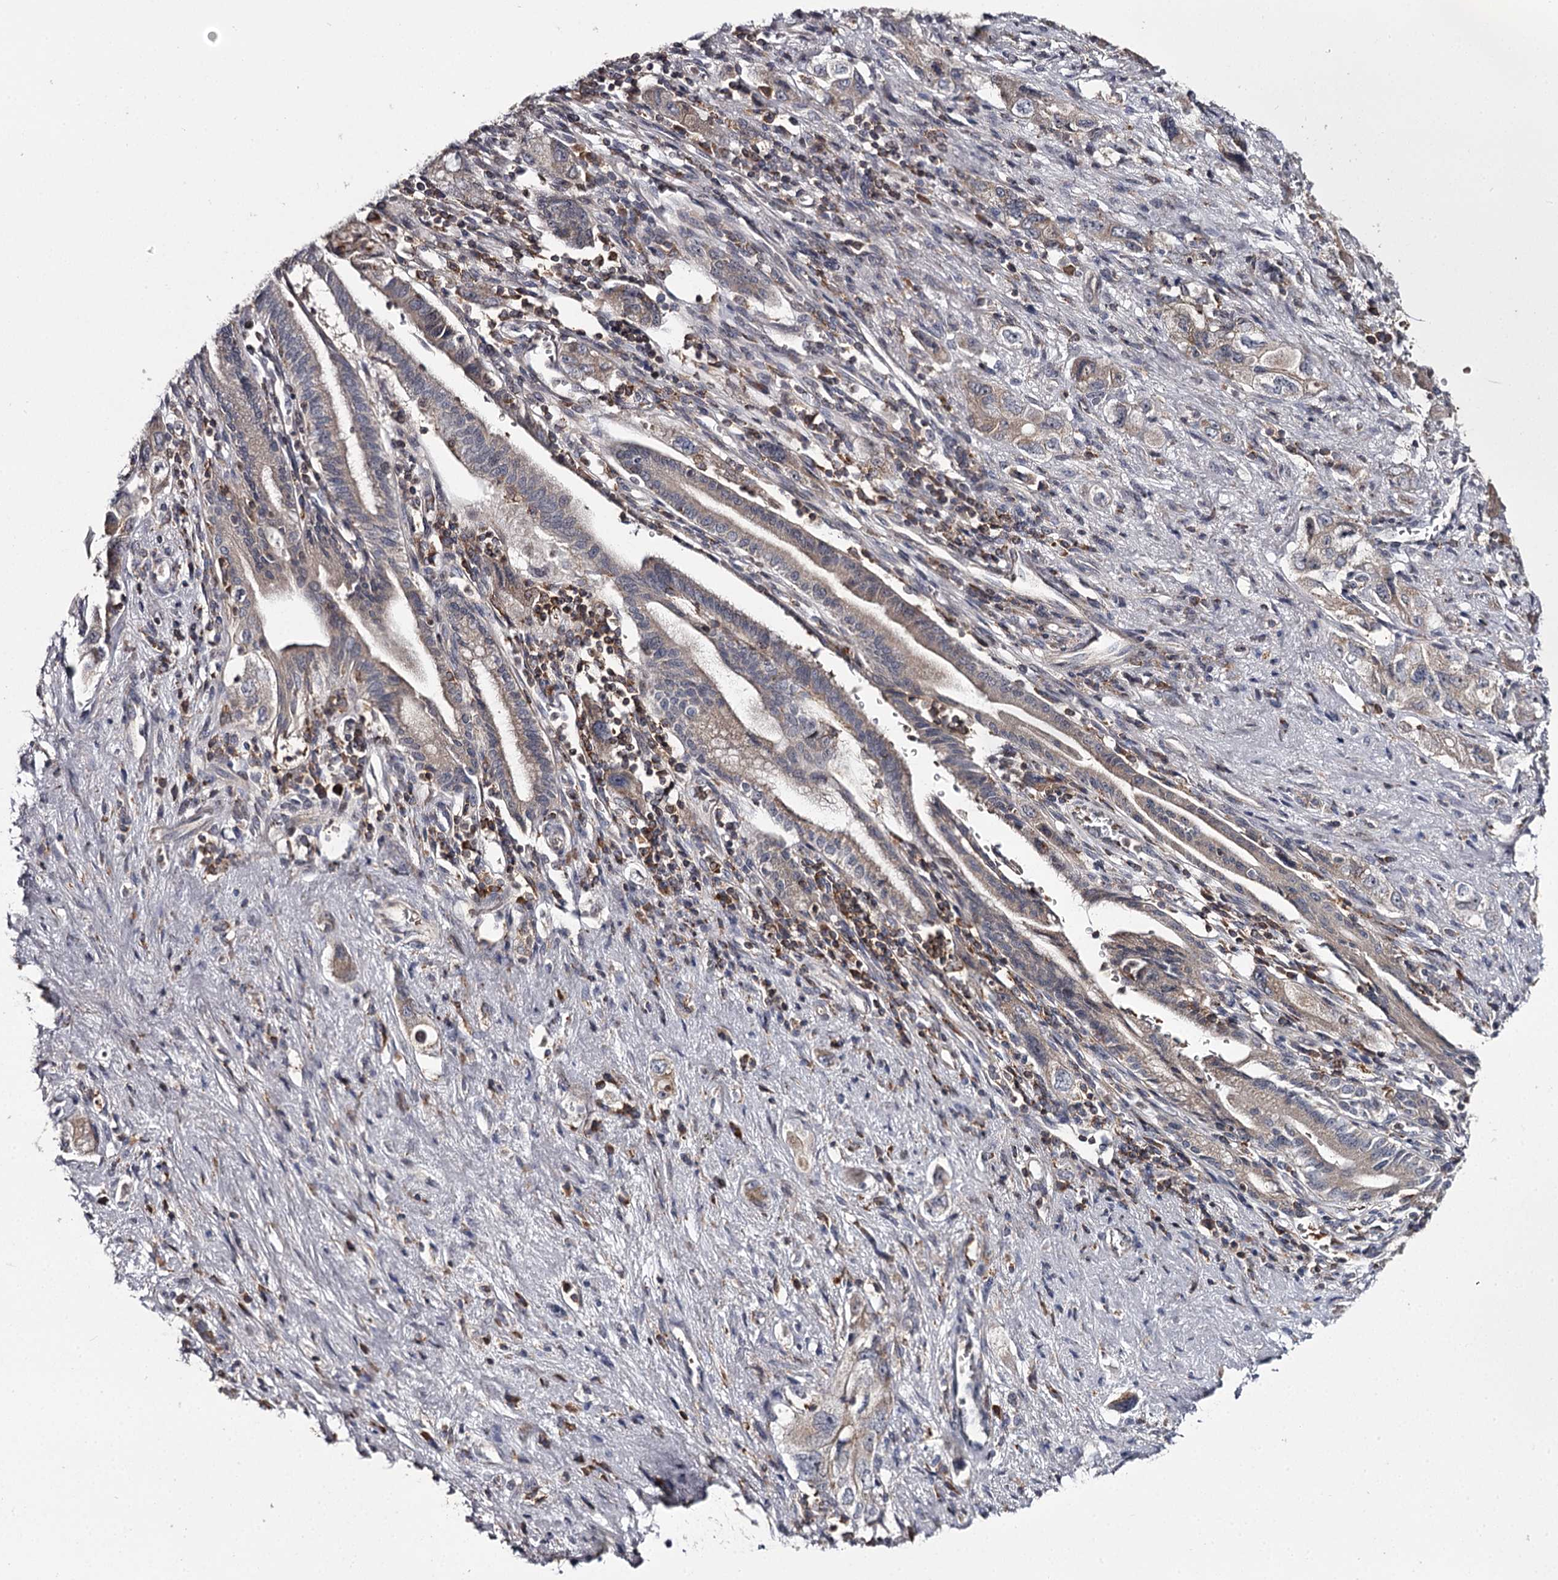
{"staining": {"intensity": "moderate", "quantity": ">75%", "location": "cytoplasmic/membranous"}, "tissue": "pancreatic cancer", "cell_type": "Tumor cells", "image_type": "cancer", "snomed": [{"axis": "morphology", "description": "Adenocarcinoma, NOS"}, {"axis": "topography", "description": "Pancreas"}], "caption": "Immunohistochemical staining of human adenocarcinoma (pancreatic) shows medium levels of moderate cytoplasmic/membranous protein positivity in about >75% of tumor cells.", "gene": "RASSF6", "patient": {"sex": "female", "age": 73}}